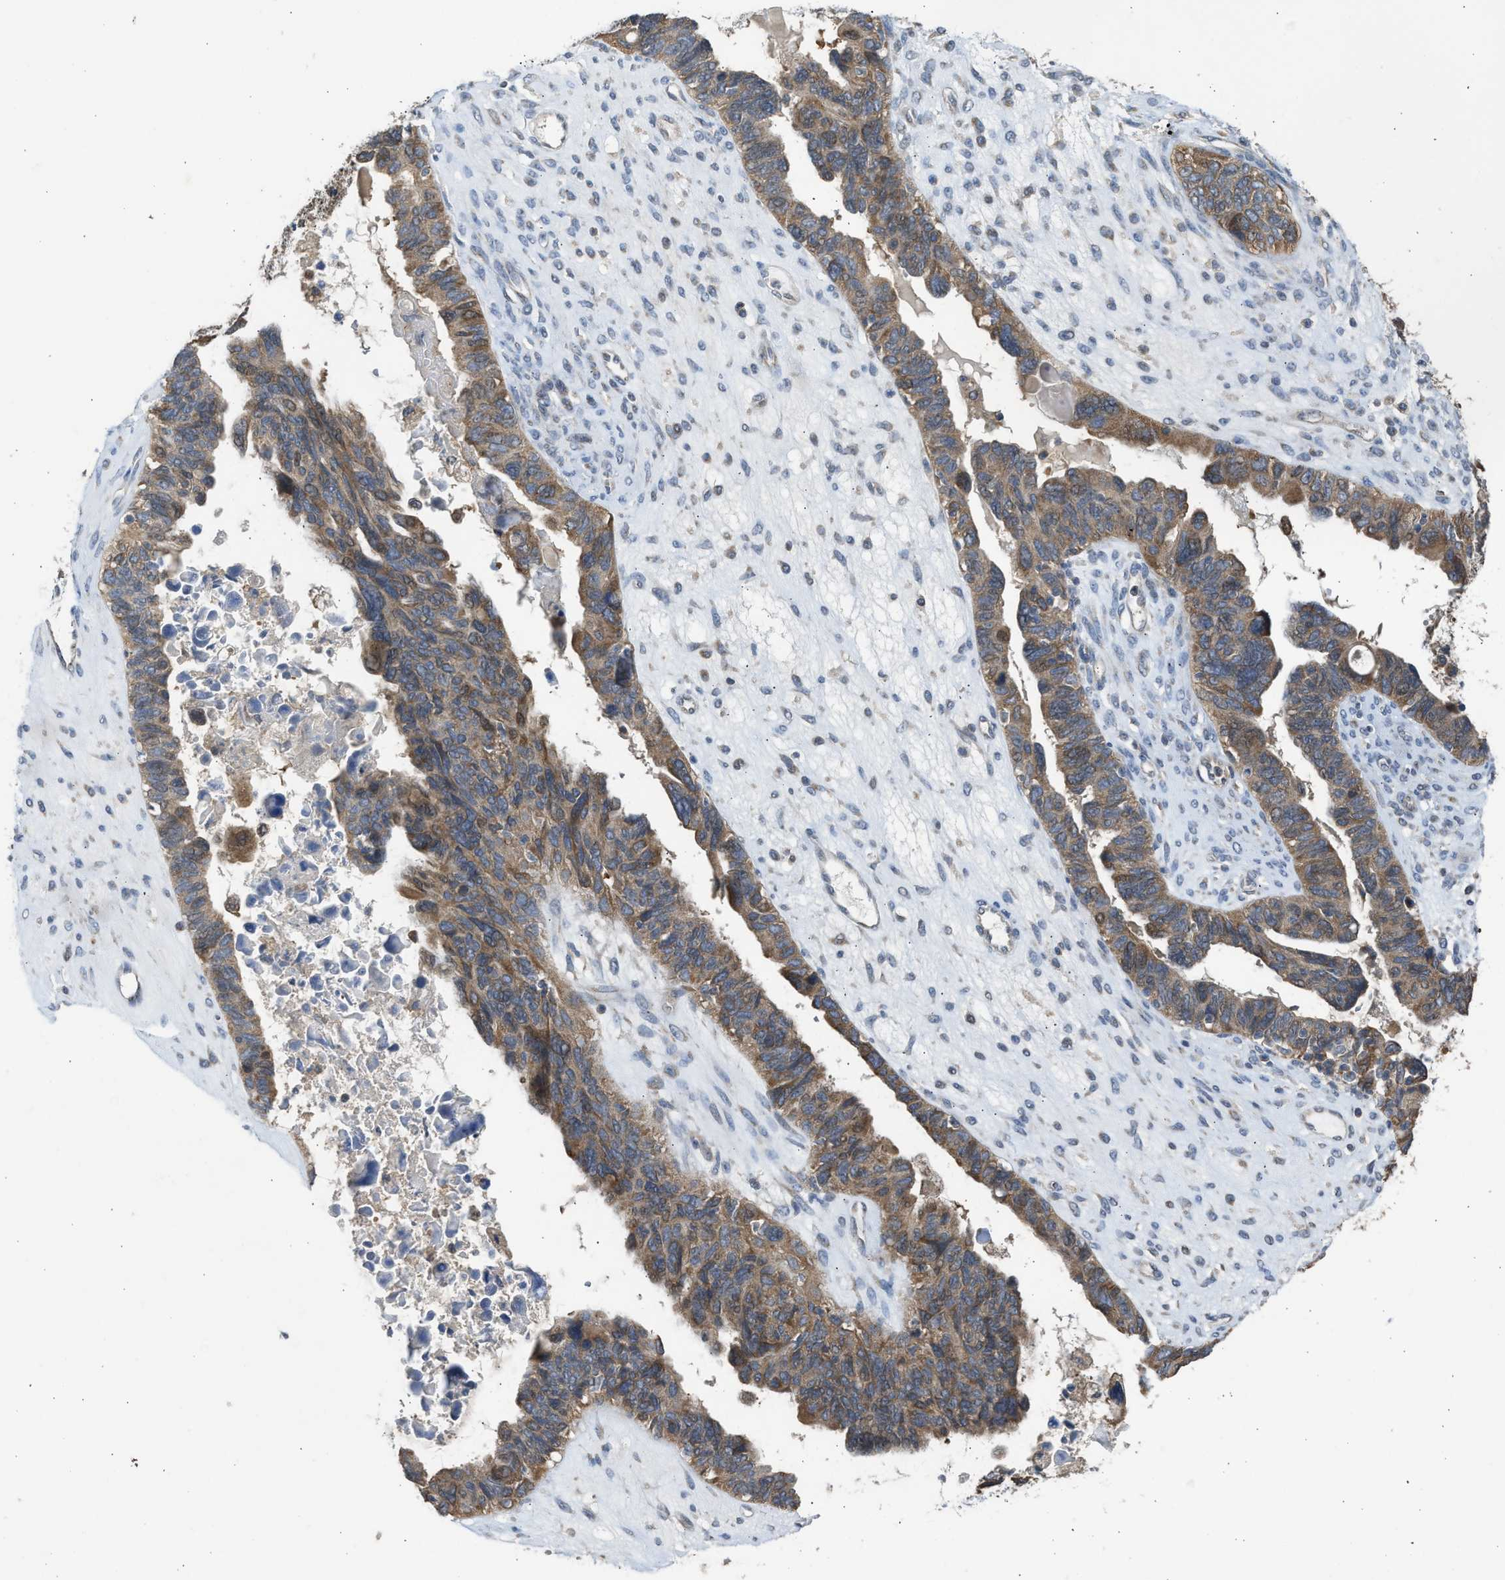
{"staining": {"intensity": "moderate", "quantity": "25%-75%", "location": "cytoplasmic/membranous"}, "tissue": "ovarian cancer", "cell_type": "Tumor cells", "image_type": "cancer", "snomed": [{"axis": "morphology", "description": "Cystadenocarcinoma, serous, NOS"}, {"axis": "topography", "description": "Ovary"}], "caption": "Brown immunohistochemical staining in serous cystadenocarcinoma (ovarian) exhibits moderate cytoplasmic/membranous staining in approximately 25%-75% of tumor cells.", "gene": "CYP1A1", "patient": {"sex": "female", "age": 79}}